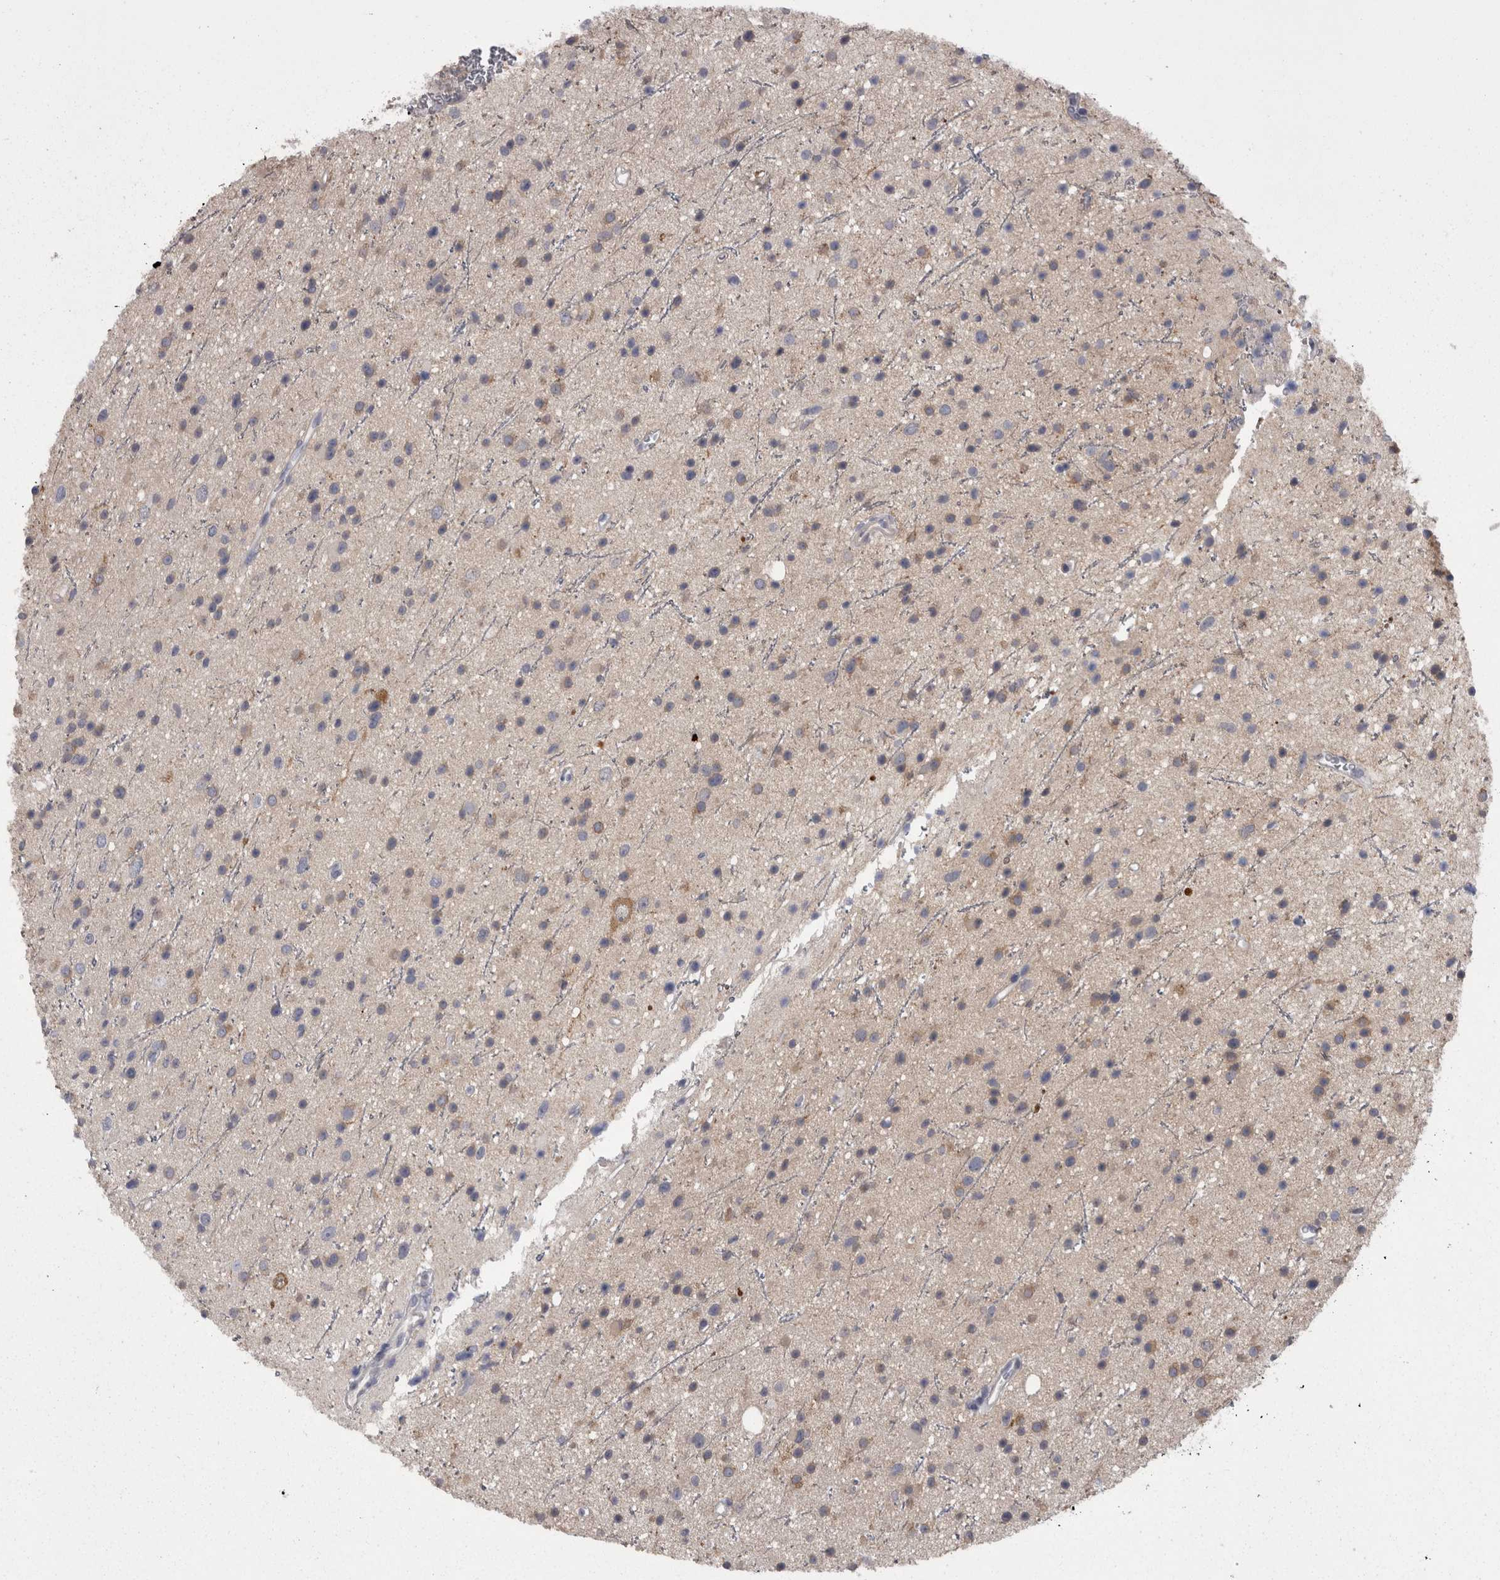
{"staining": {"intensity": "weak", "quantity": "<25%", "location": "cytoplasmic/membranous"}, "tissue": "glioma", "cell_type": "Tumor cells", "image_type": "cancer", "snomed": [{"axis": "morphology", "description": "Glioma, malignant, Low grade"}, {"axis": "topography", "description": "Cerebral cortex"}], "caption": "Immunohistochemistry (IHC) image of neoplastic tissue: human low-grade glioma (malignant) stained with DAB exhibits no significant protein positivity in tumor cells.", "gene": "CAMK2D", "patient": {"sex": "female", "age": 39}}